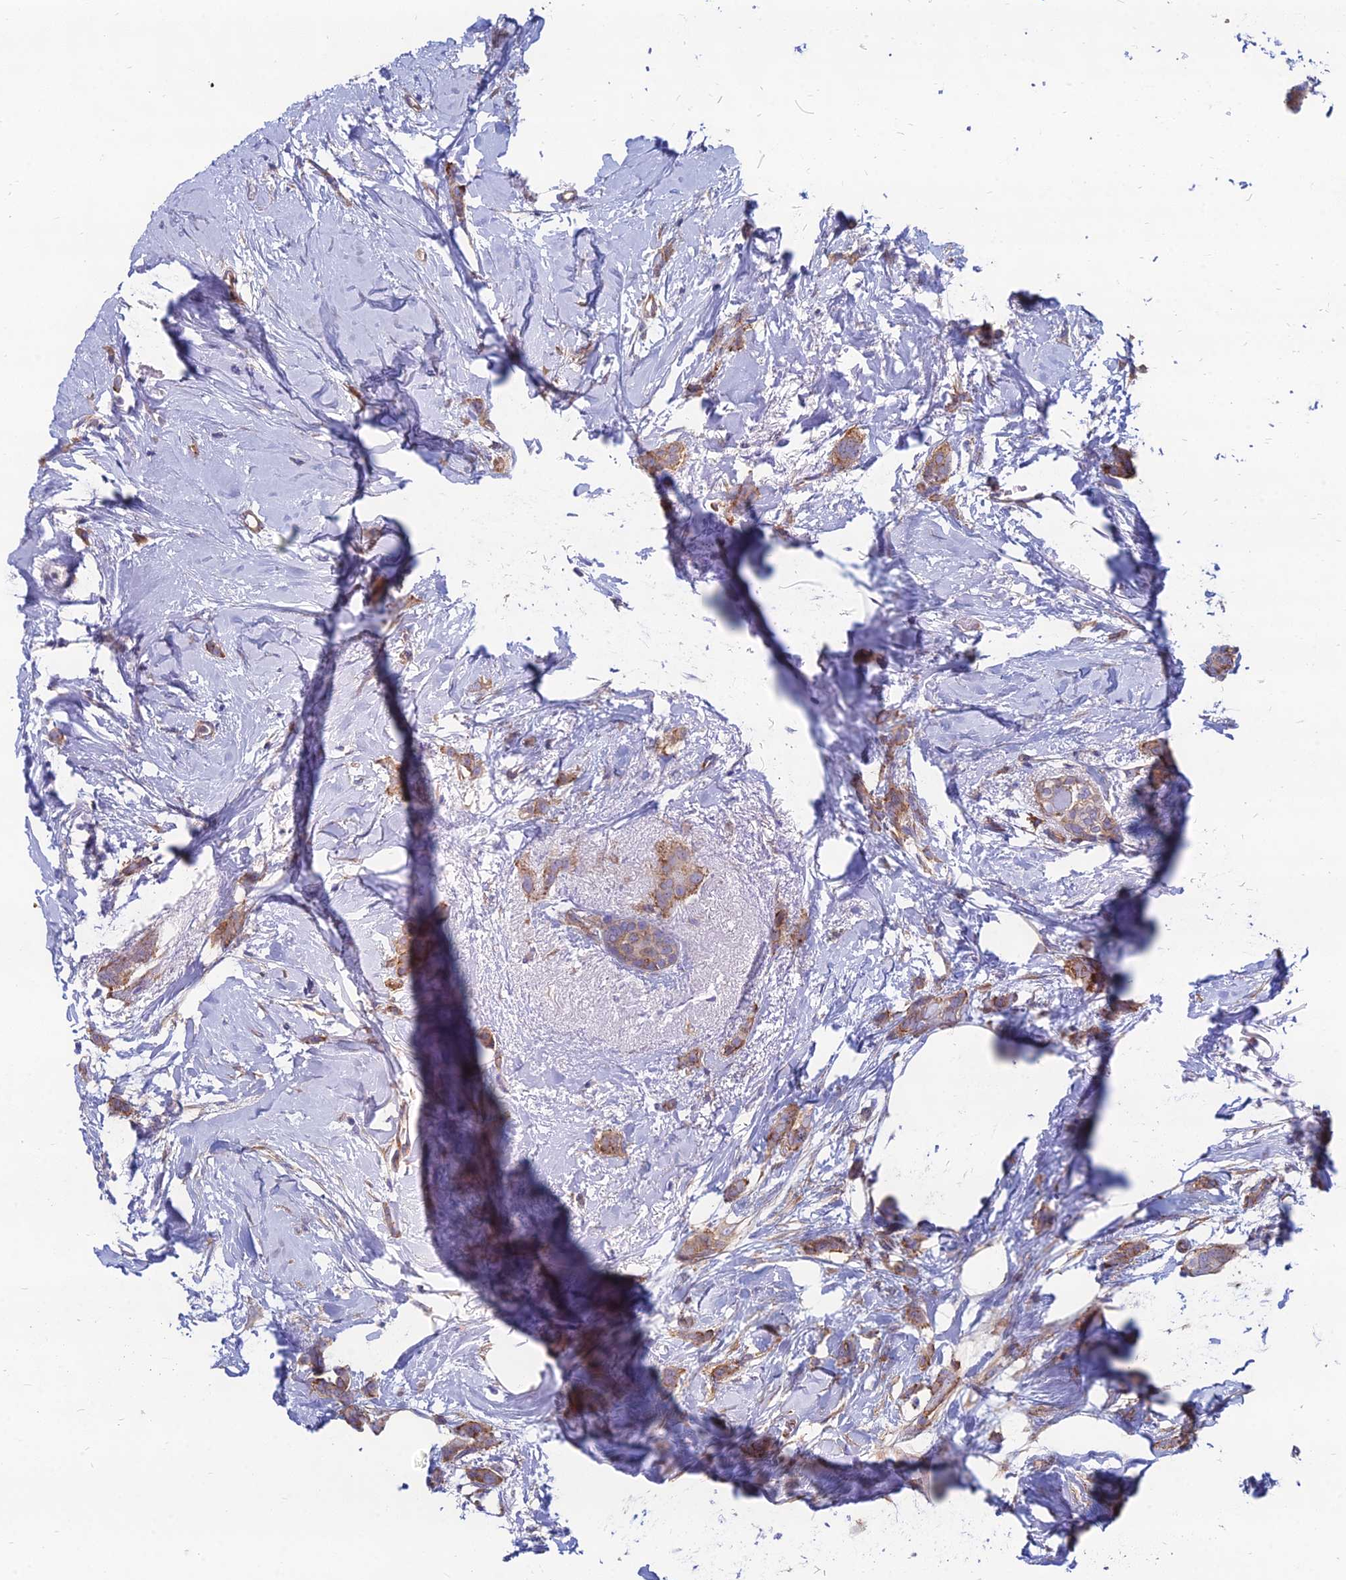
{"staining": {"intensity": "moderate", "quantity": ">75%", "location": "cytoplasmic/membranous"}, "tissue": "breast cancer", "cell_type": "Tumor cells", "image_type": "cancer", "snomed": [{"axis": "morphology", "description": "Duct carcinoma"}, {"axis": "topography", "description": "Breast"}], "caption": "Intraductal carcinoma (breast) tissue exhibits moderate cytoplasmic/membranous positivity in approximately >75% of tumor cells The staining was performed using DAB (3,3'-diaminobenzidine) to visualize the protein expression in brown, while the nuclei were stained in blue with hematoxylin (Magnification: 20x).", "gene": "TXLNA", "patient": {"sex": "female", "age": 72}}